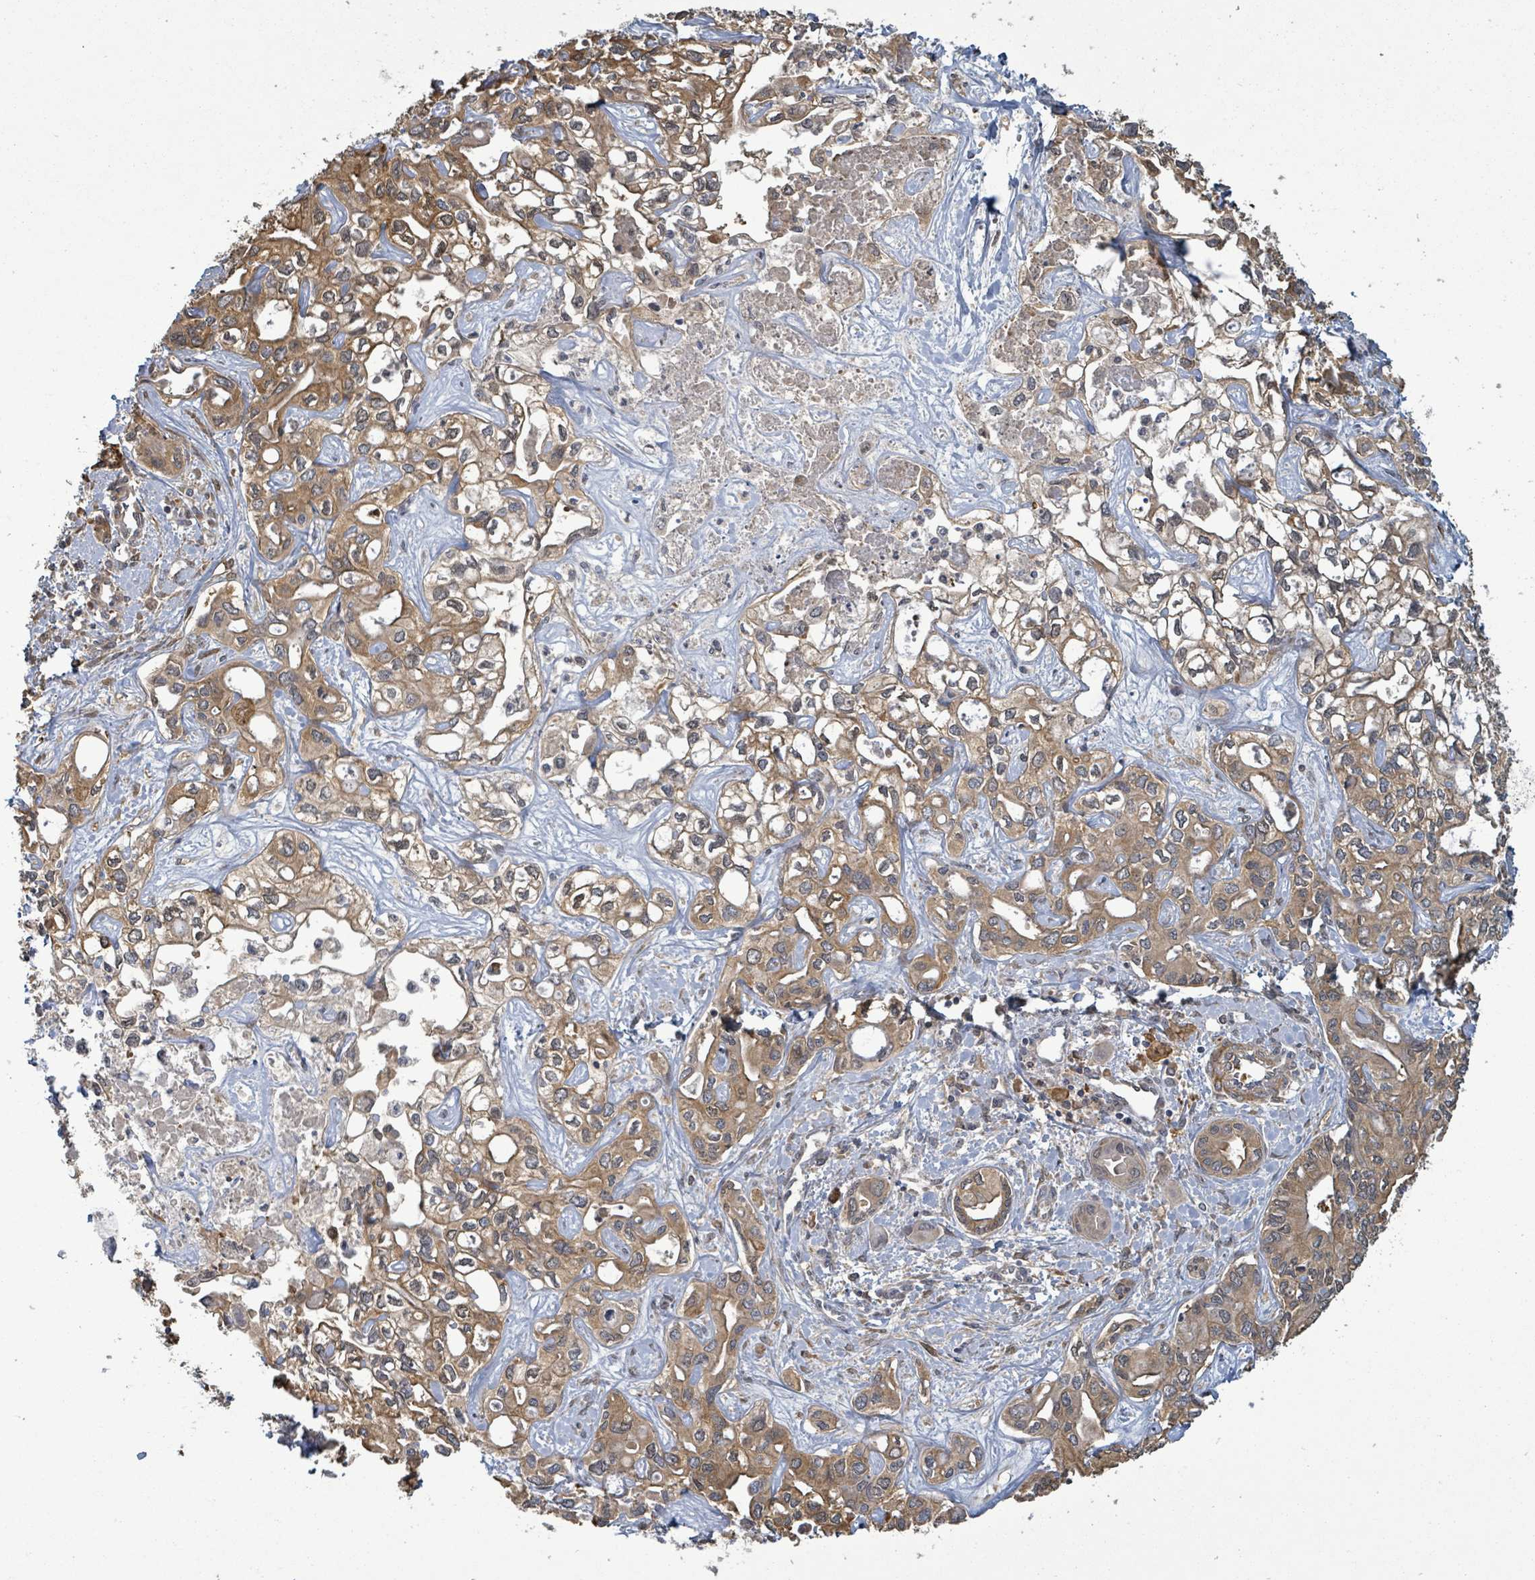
{"staining": {"intensity": "moderate", "quantity": ">75%", "location": "cytoplasmic/membranous"}, "tissue": "liver cancer", "cell_type": "Tumor cells", "image_type": "cancer", "snomed": [{"axis": "morphology", "description": "Cholangiocarcinoma"}, {"axis": "topography", "description": "Liver"}], "caption": "A medium amount of moderate cytoplasmic/membranous staining is present in approximately >75% of tumor cells in liver cancer tissue.", "gene": "MAP3K6", "patient": {"sex": "female", "age": 64}}